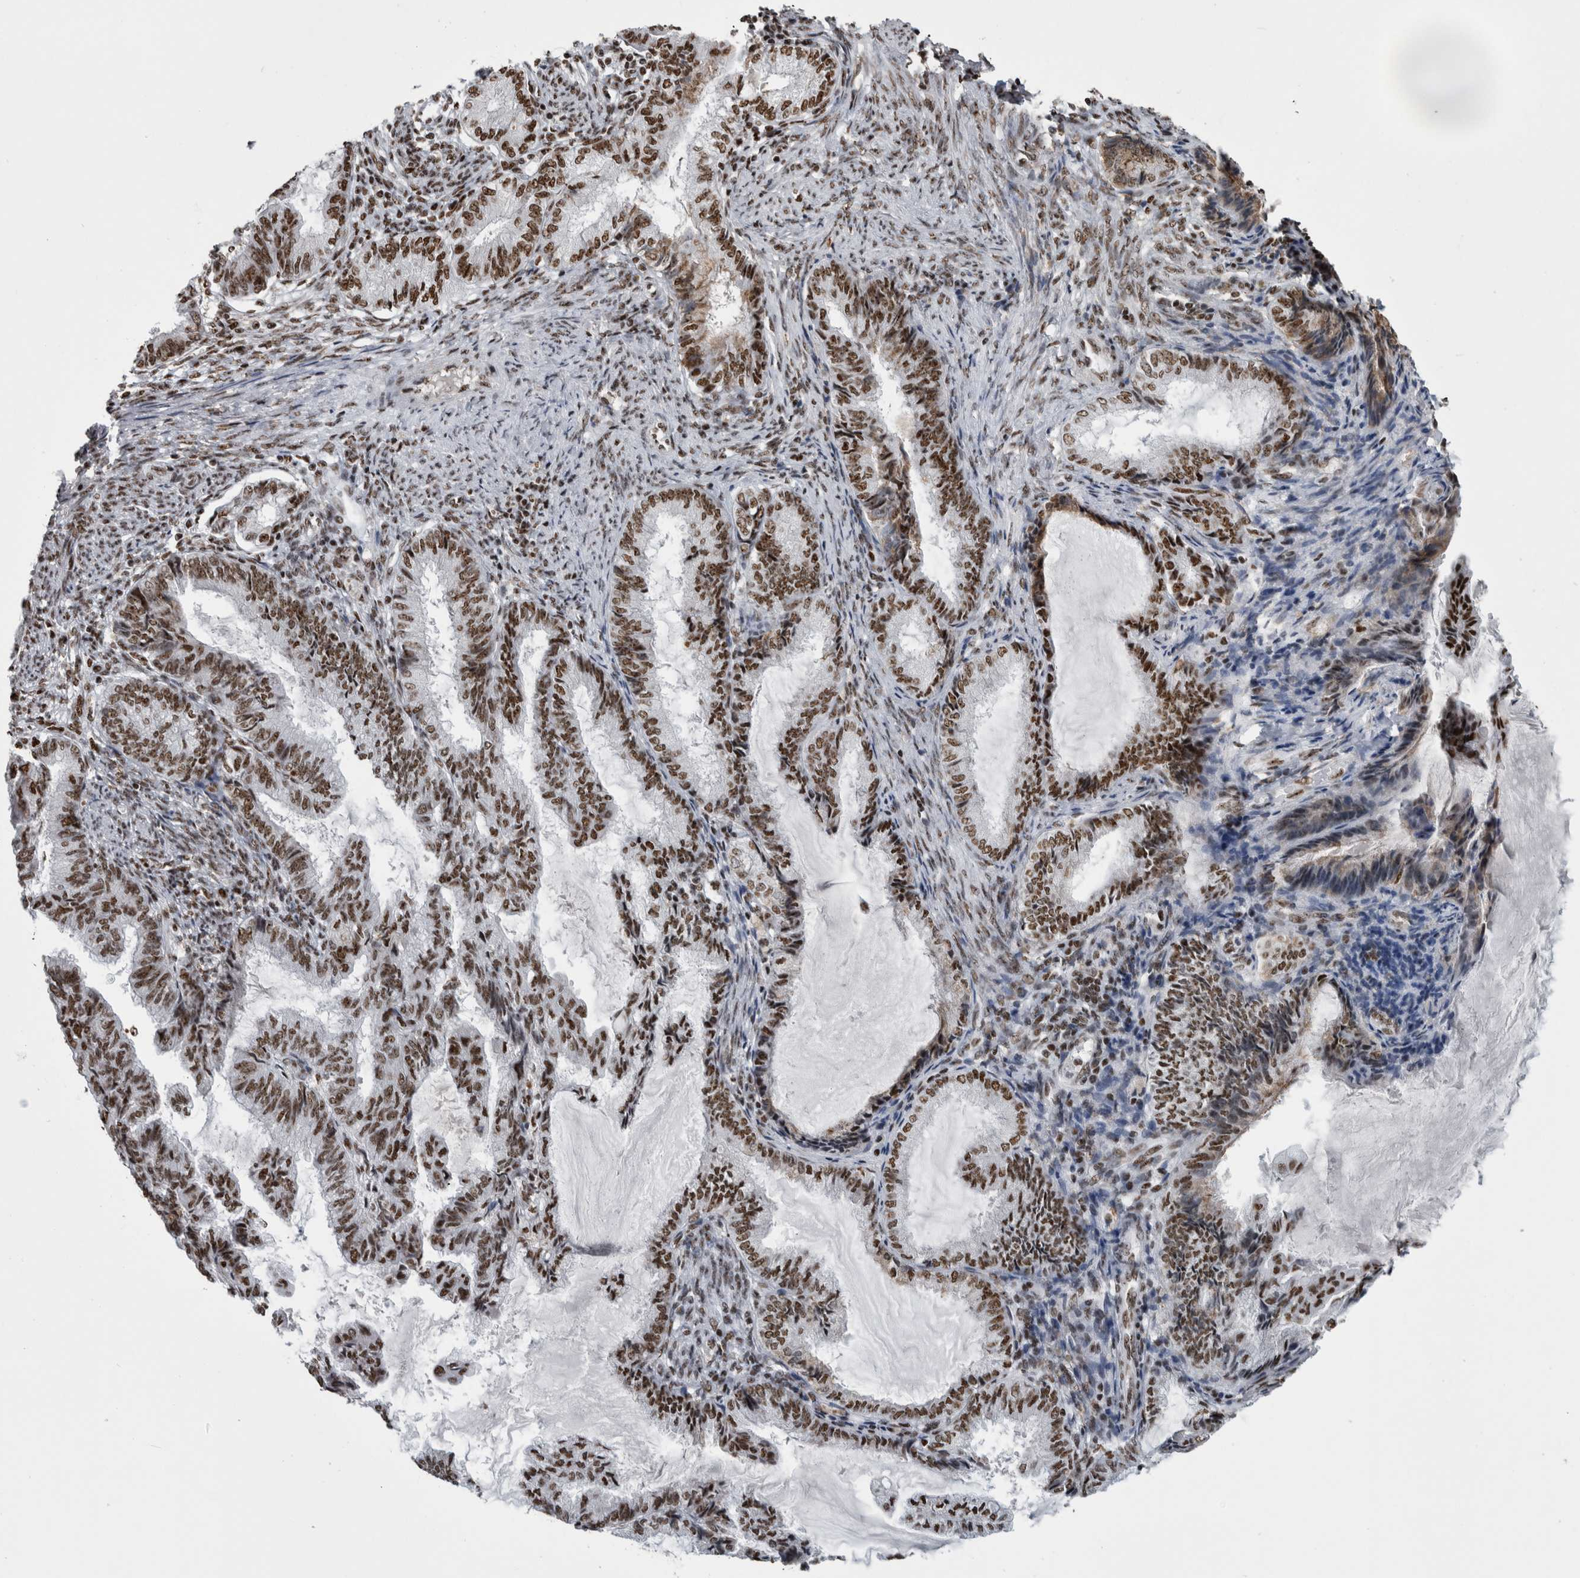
{"staining": {"intensity": "strong", "quantity": ">75%", "location": "nuclear"}, "tissue": "endometrial cancer", "cell_type": "Tumor cells", "image_type": "cancer", "snomed": [{"axis": "morphology", "description": "Adenocarcinoma, NOS"}, {"axis": "topography", "description": "Endometrium"}], "caption": "Adenocarcinoma (endometrial) stained for a protein (brown) exhibits strong nuclear positive staining in about >75% of tumor cells.", "gene": "NCL", "patient": {"sex": "female", "age": 86}}